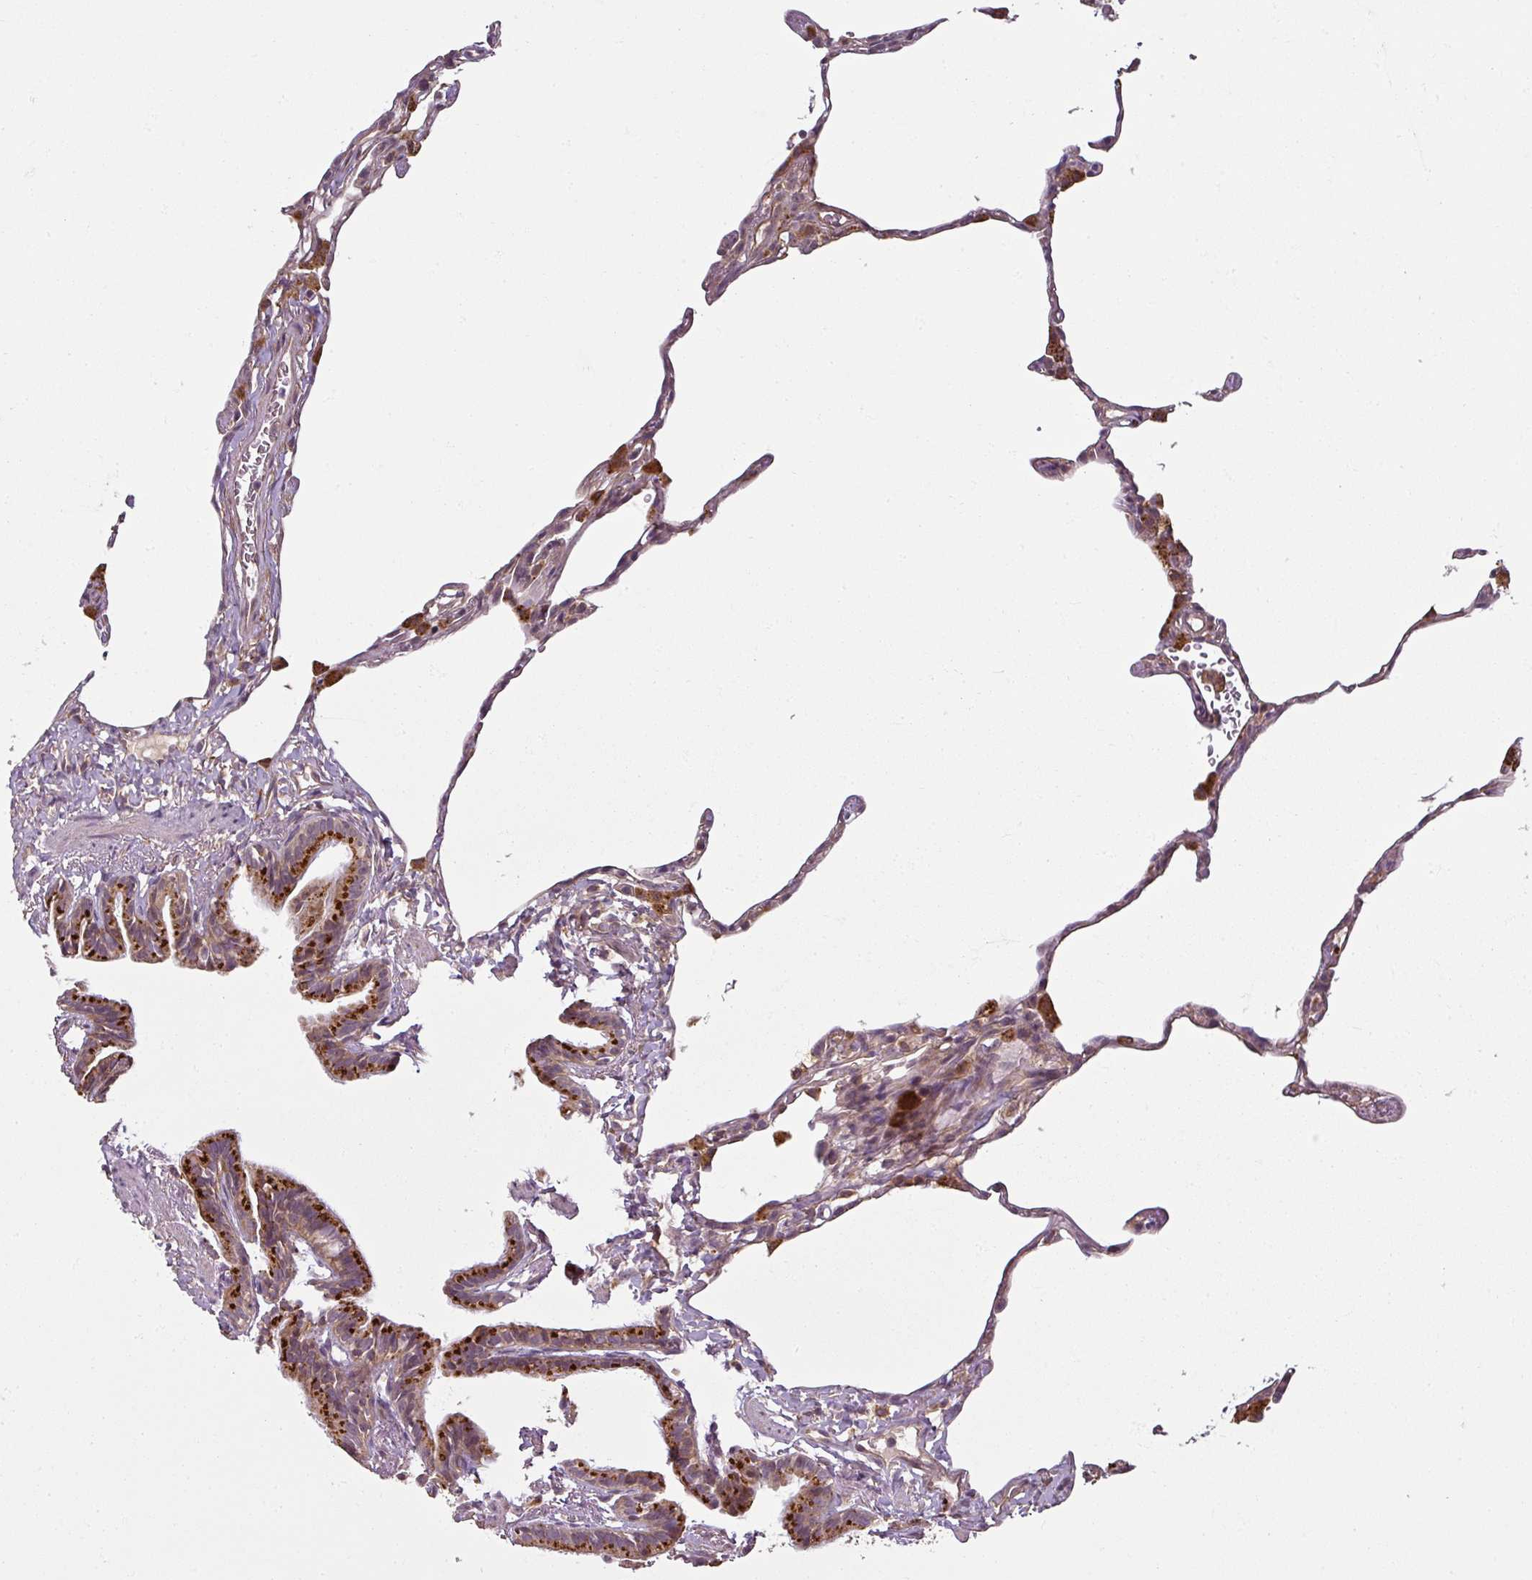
{"staining": {"intensity": "moderate", "quantity": "25%-75%", "location": "cytoplasmic/membranous"}, "tissue": "lung", "cell_type": "Alveolar cells", "image_type": "normal", "snomed": [{"axis": "morphology", "description": "Normal tissue, NOS"}, {"axis": "topography", "description": "Lung"}], "caption": "Immunohistochemical staining of normal lung displays moderate cytoplasmic/membranous protein positivity in approximately 25%-75% of alveolar cells.", "gene": "DIMT1", "patient": {"sex": "female", "age": 57}}